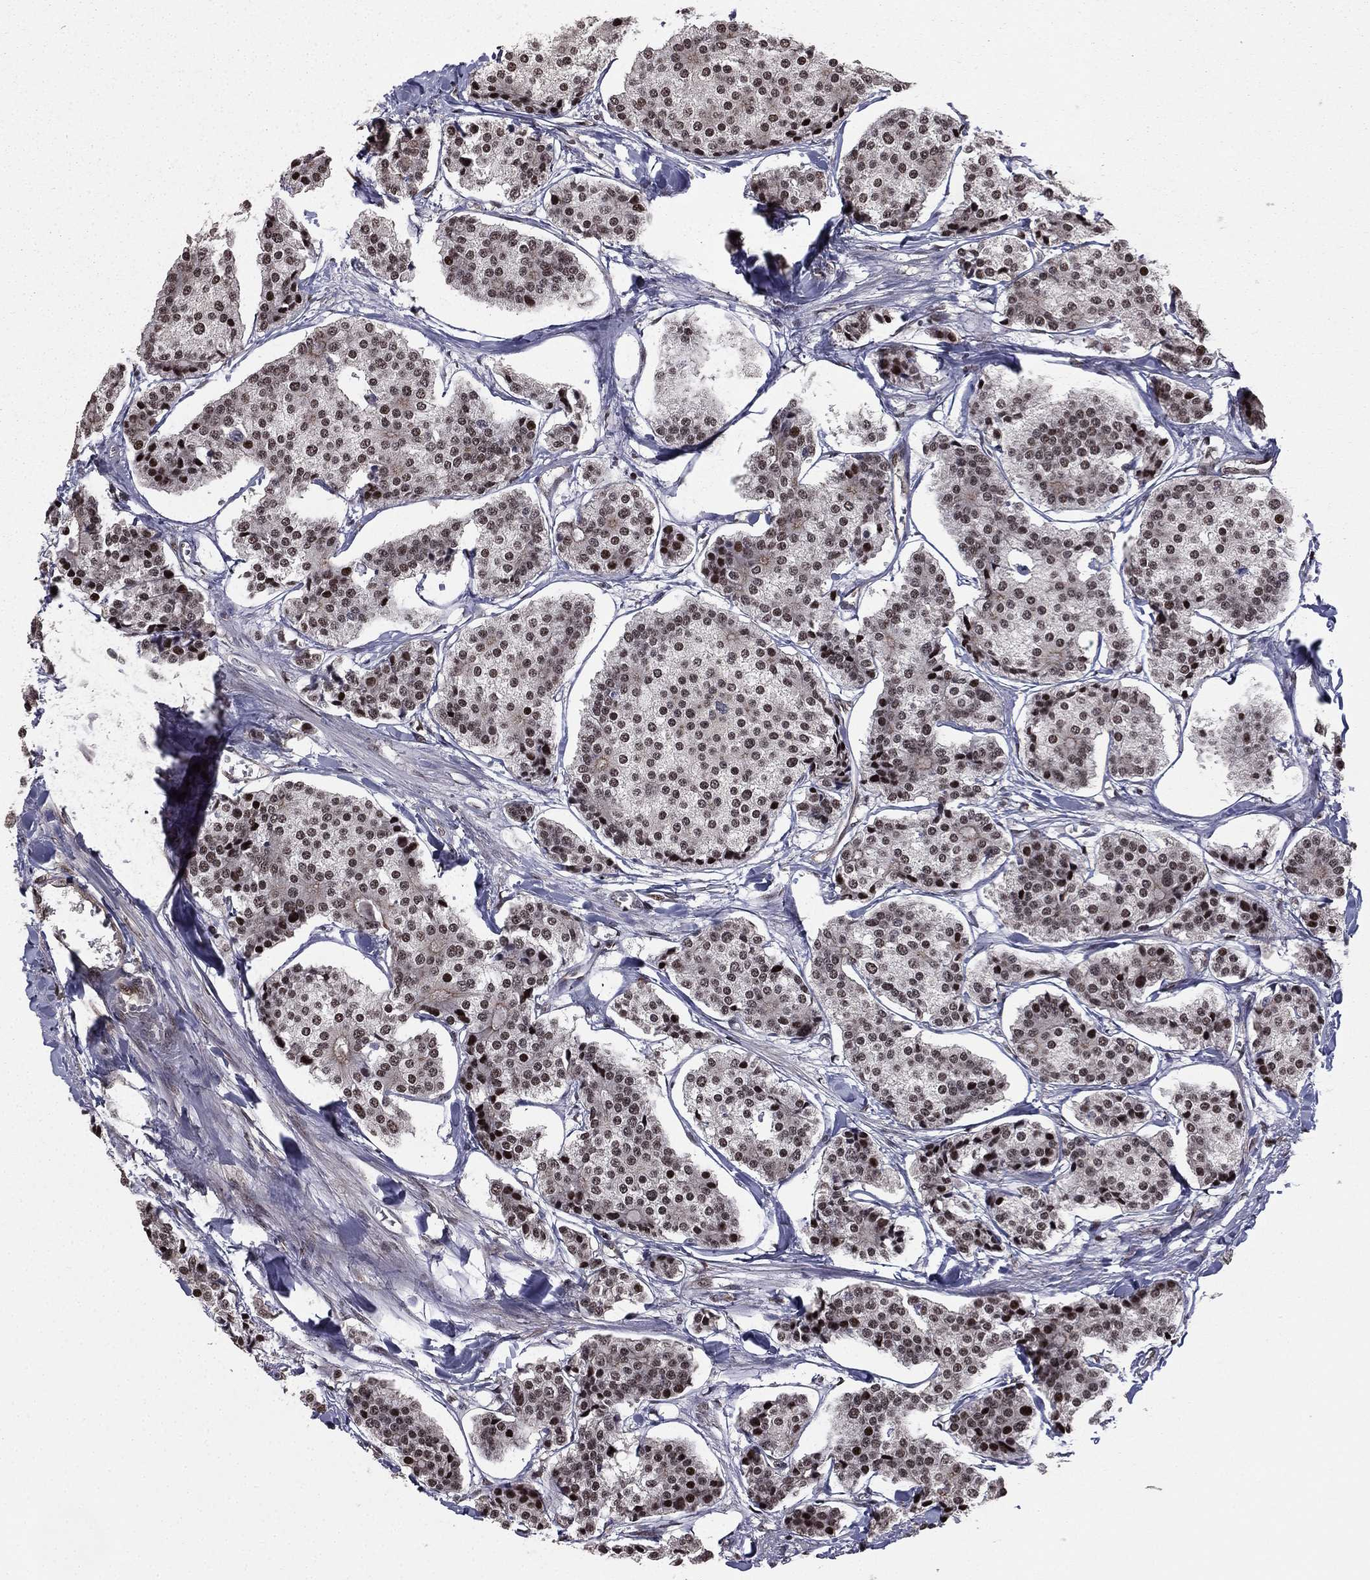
{"staining": {"intensity": "moderate", "quantity": "25%-75%", "location": "nuclear"}, "tissue": "carcinoid", "cell_type": "Tumor cells", "image_type": "cancer", "snomed": [{"axis": "morphology", "description": "Carcinoid, malignant, NOS"}, {"axis": "topography", "description": "Small intestine"}], "caption": "Protein analysis of carcinoid tissue shows moderate nuclear staining in about 25%-75% of tumor cells.", "gene": "RARB", "patient": {"sex": "female", "age": 65}}